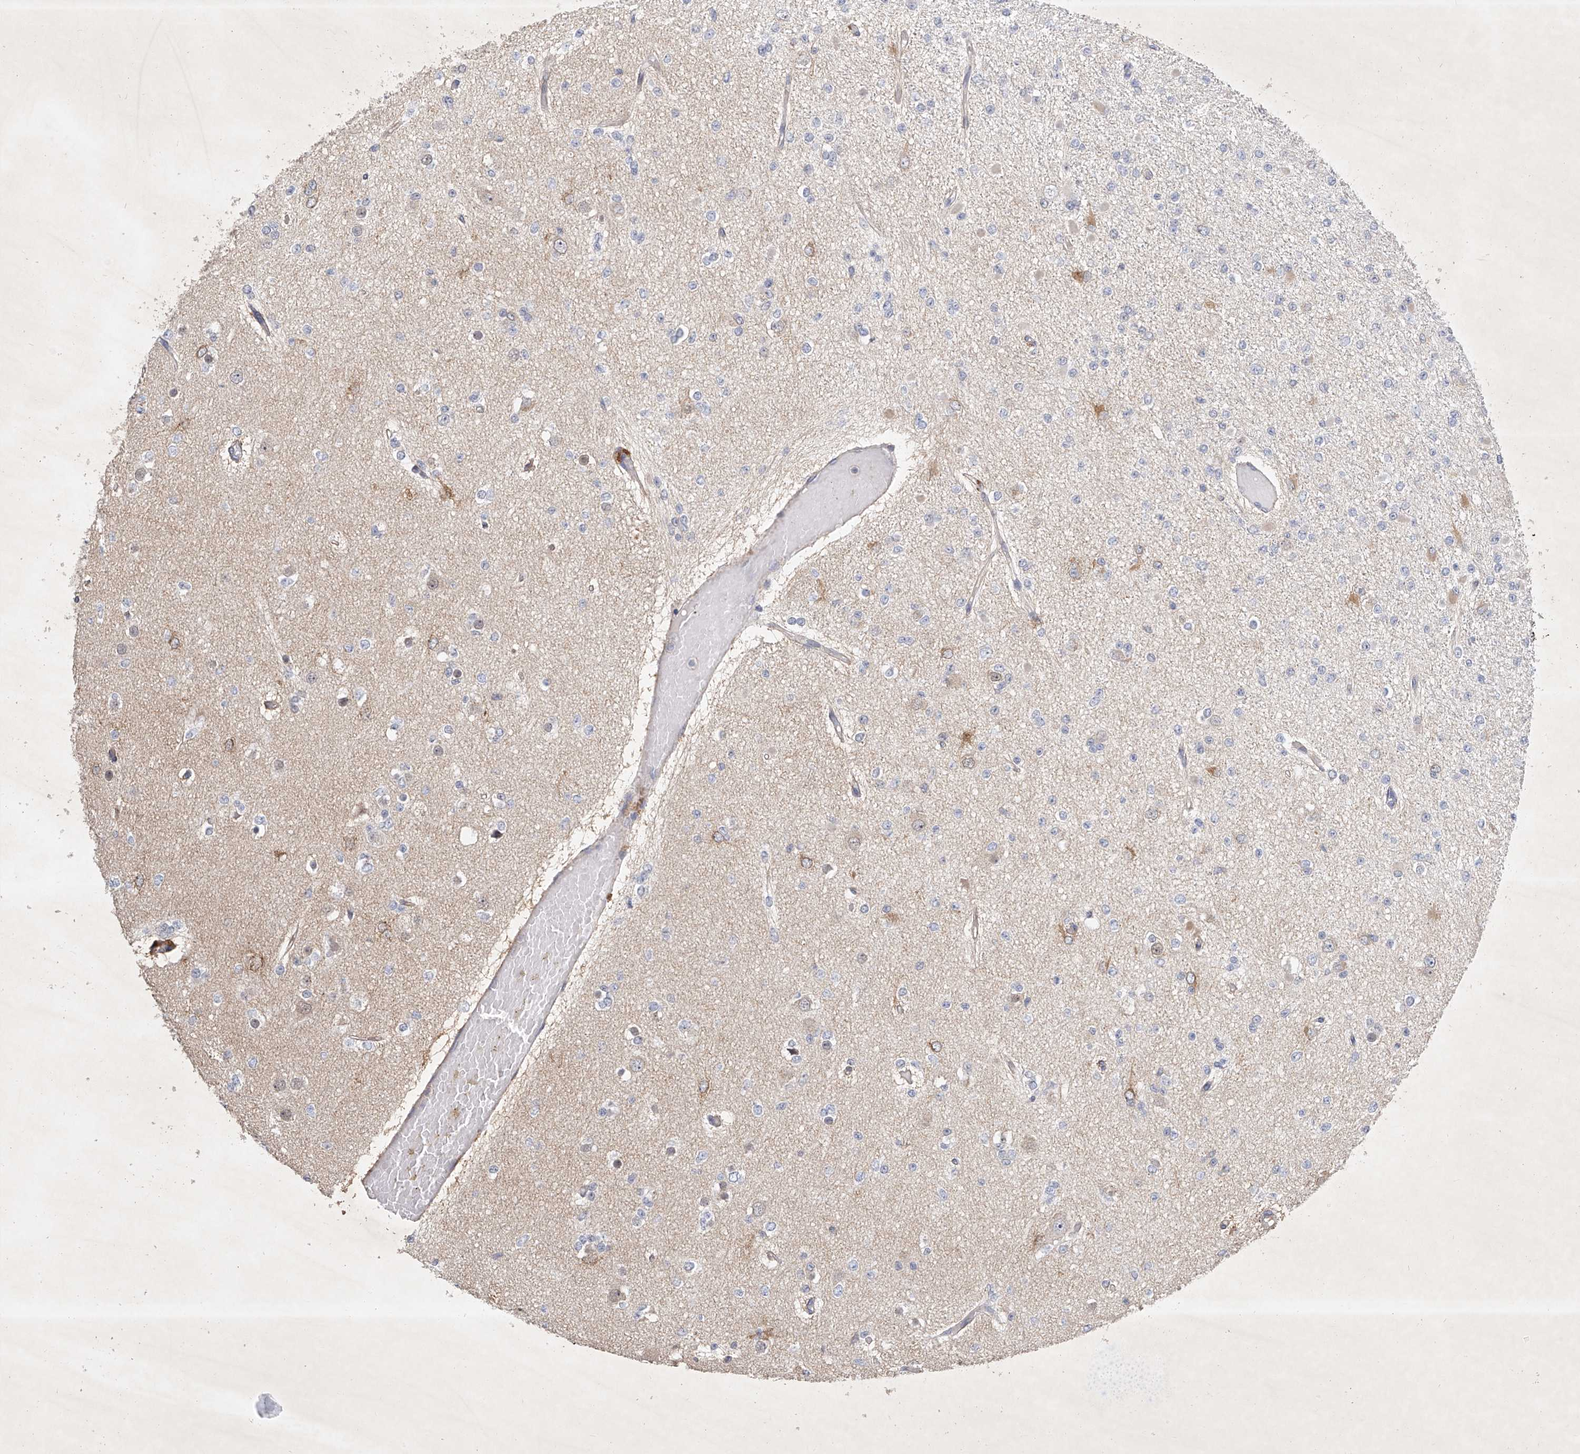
{"staining": {"intensity": "negative", "quantity": "none", "location": "none"}, "tissue": "glioma", "cell_type": "Tumor cells", "image_type": "cancer", "snomed": [{"axis": "morphology", "description": "Glioma, malignant, Low grade"}, {"axis": "topography", "description": "Brain"}], "caption": "Tumor cells are negative for brown protein staining in malignant low-grade glioma.", "gene": "CARMIL1", "patient": {"sex": "female", "age": 22}}